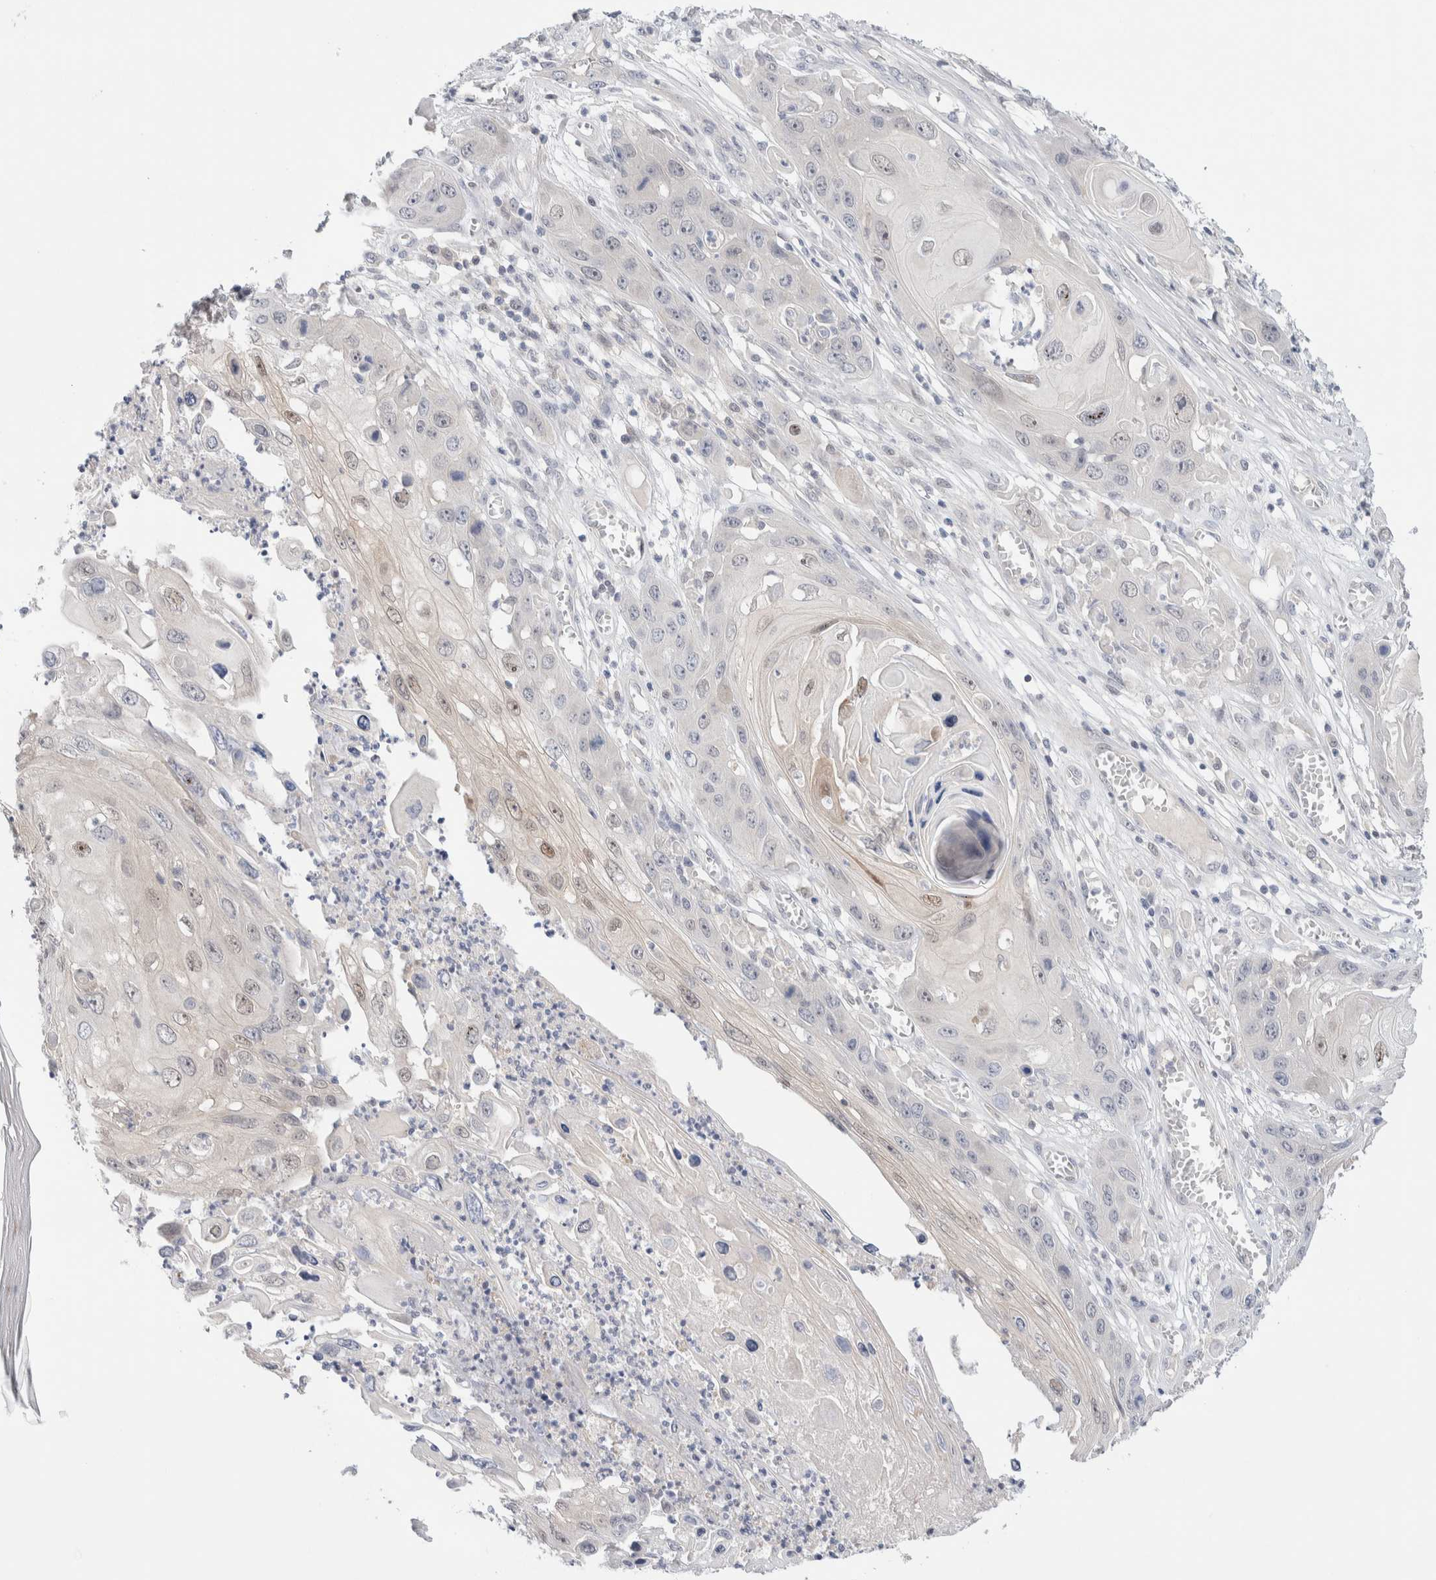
{"staining": {"intensity": "weak", "quantity": "<25%", "location": "nuclear"}, "tissue": "skin cancer", "cell_type": "Tumor cells", "image_type": "cancer", "snomed": [{"axis": "morphology", "description": "Squamous cell carcinoma, NOS"}, {"axis": "topography", "description": "Skin"}], "caption": "Immunohistochemical staining of skin cancer (squamous cell carcinoma) reveals no significant expression in tumor cells.", "gene": "DNAJB6", "patient": {"sex": "male", "age": 55}}